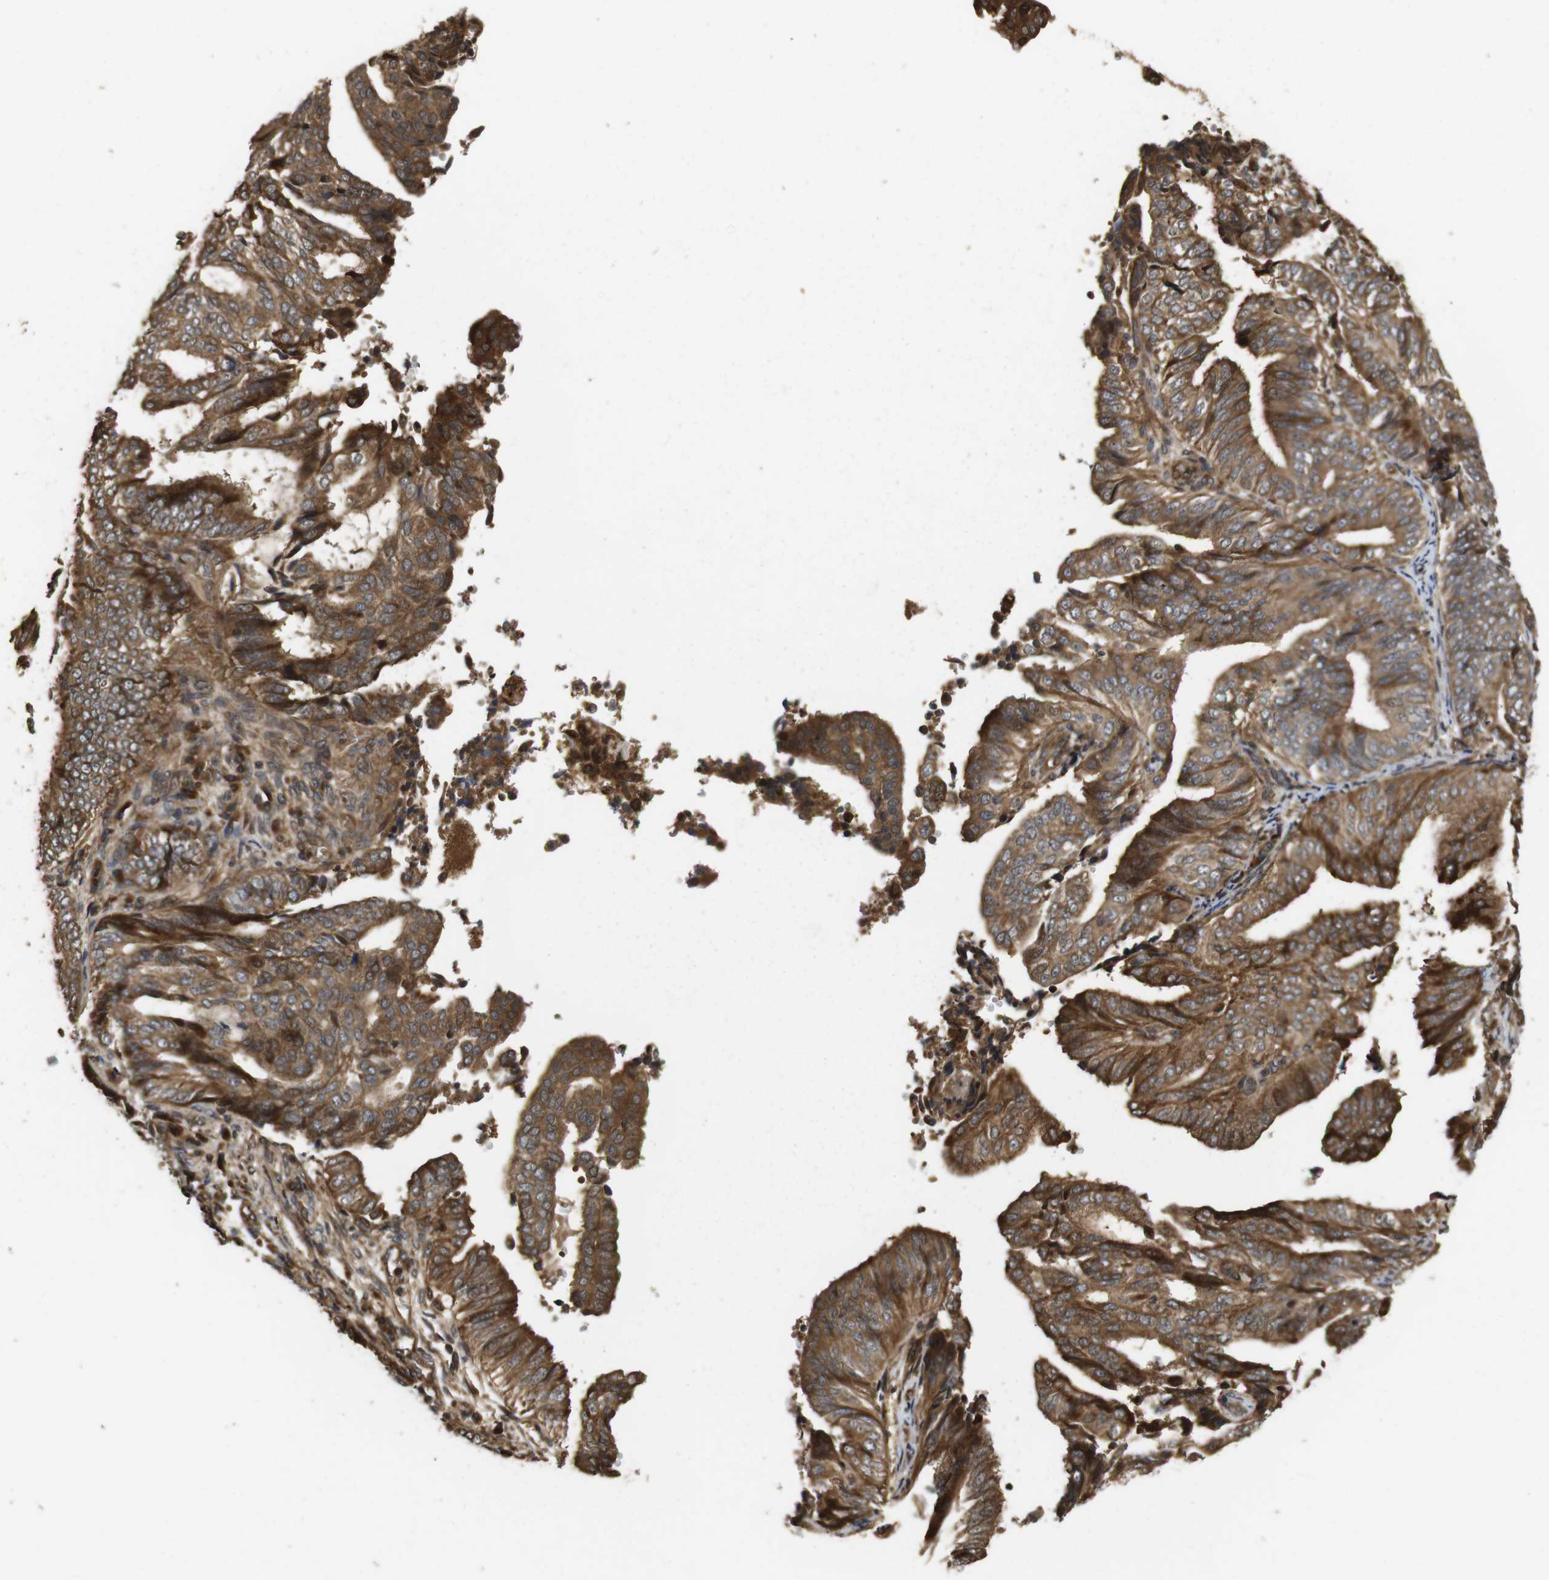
{"staining": {"intensity": "moderate", "quantity": ">75%", "location": "cytoplasmic/membranous"}, "tissue": "endometrial cancer", "cell_type": "Tumor cells", "image_type": "cancer", "snomed": [{"axis": "morphology", "description": "Adenocarcinoma, NOS"}, {"axis": "topography", "description": "Endometrium"}], "caption": "A micrograph showing moderate cytoplasmic/membranous positivity in approximately >75% of tumor cells in endometrial cancer (adenocarcinoma), as visualized by brown immunohistochemical staining.", "gene": "PTPN14", "patient": {"sex": "female", "age": 58}}